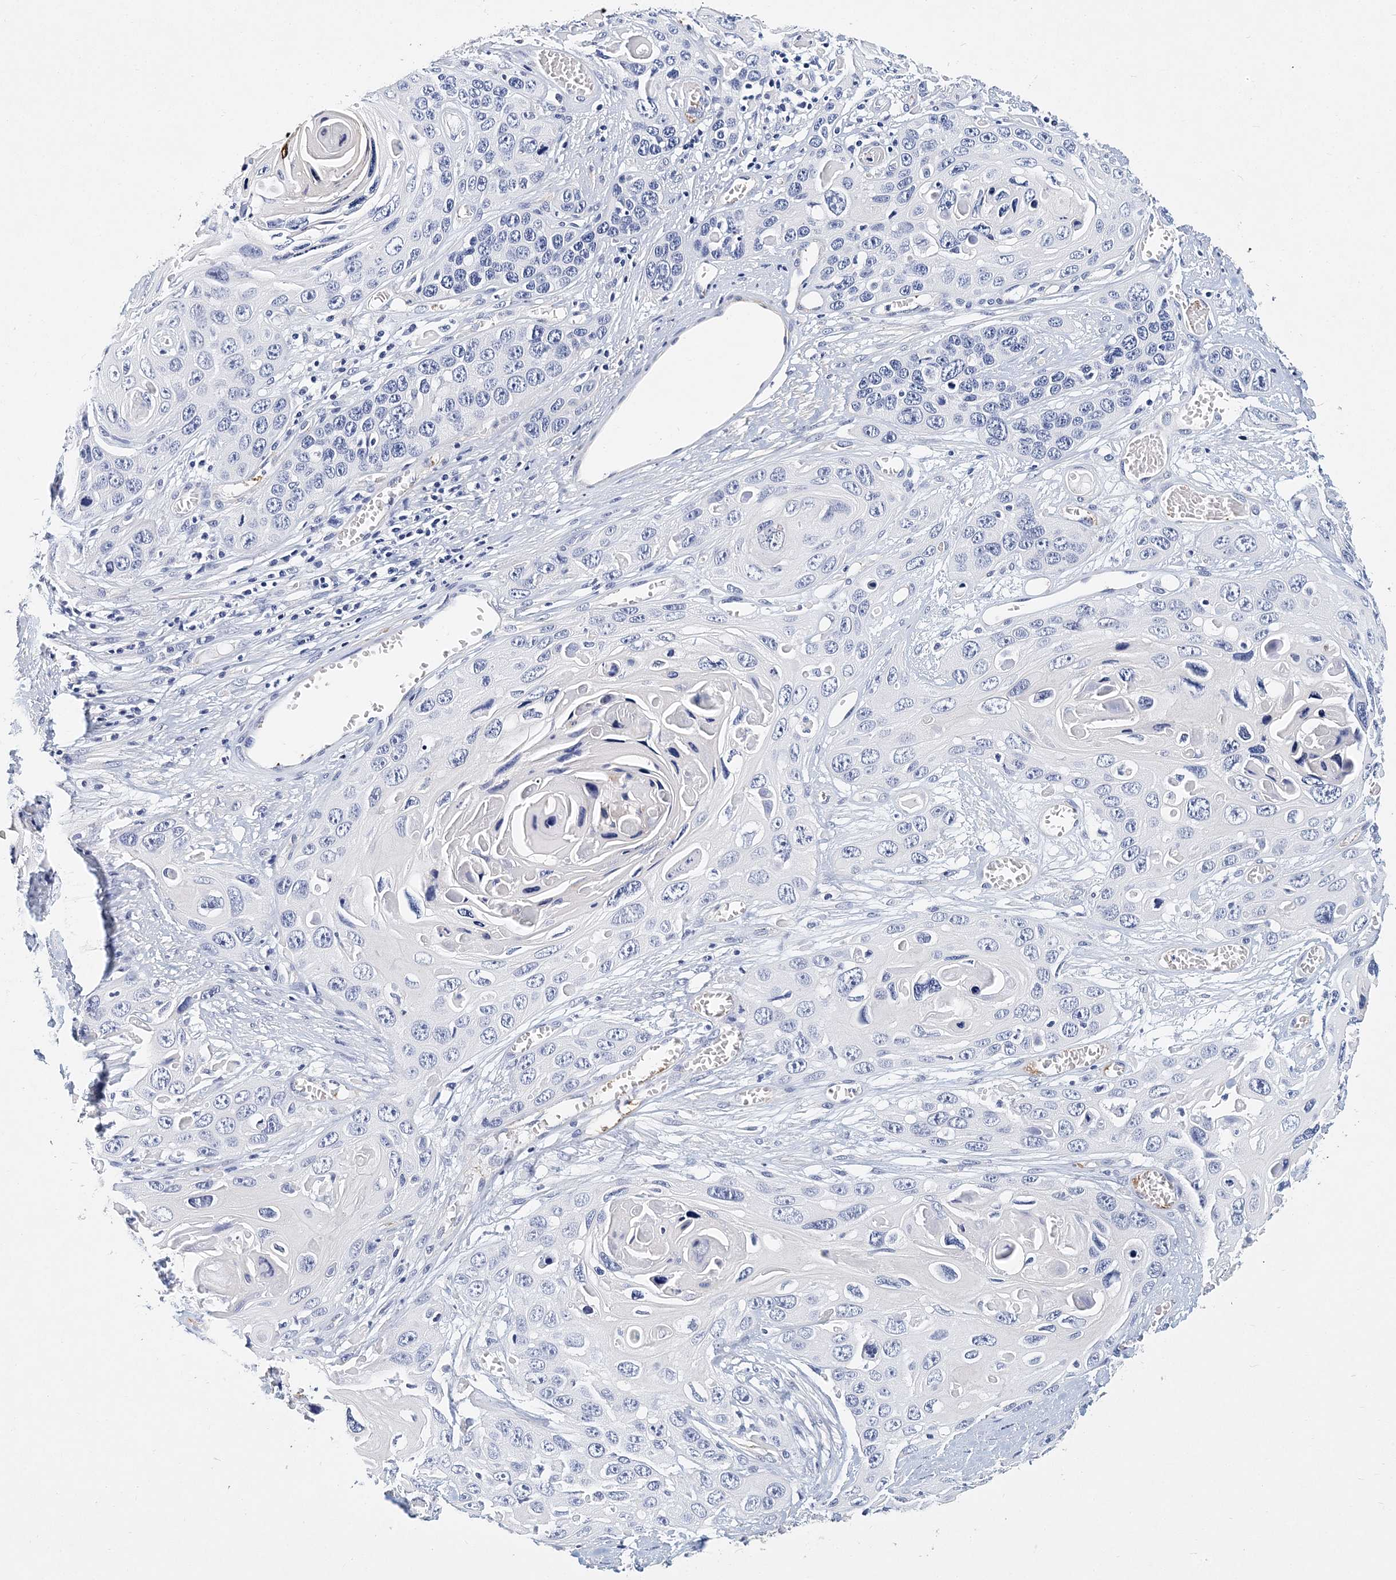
{"staining": {"intensity": "negative", "quantity": "none", "location": "none"}, "tissue": "skin cancer", "cell_type": "Tumor cells", "image_type": "cancer", "snomed": [{"axis": "morphology", "description": "Squamous cell carcinoma, NOS"}, {"axis": "topography", "description": "Skin"}], "caption": "Immunohistochemistry (IHC) of skin cancer demonstrates no staining in tumor cells.", "gene": "ITGA2B", "patient": {"sex": "male", "age": 55}}